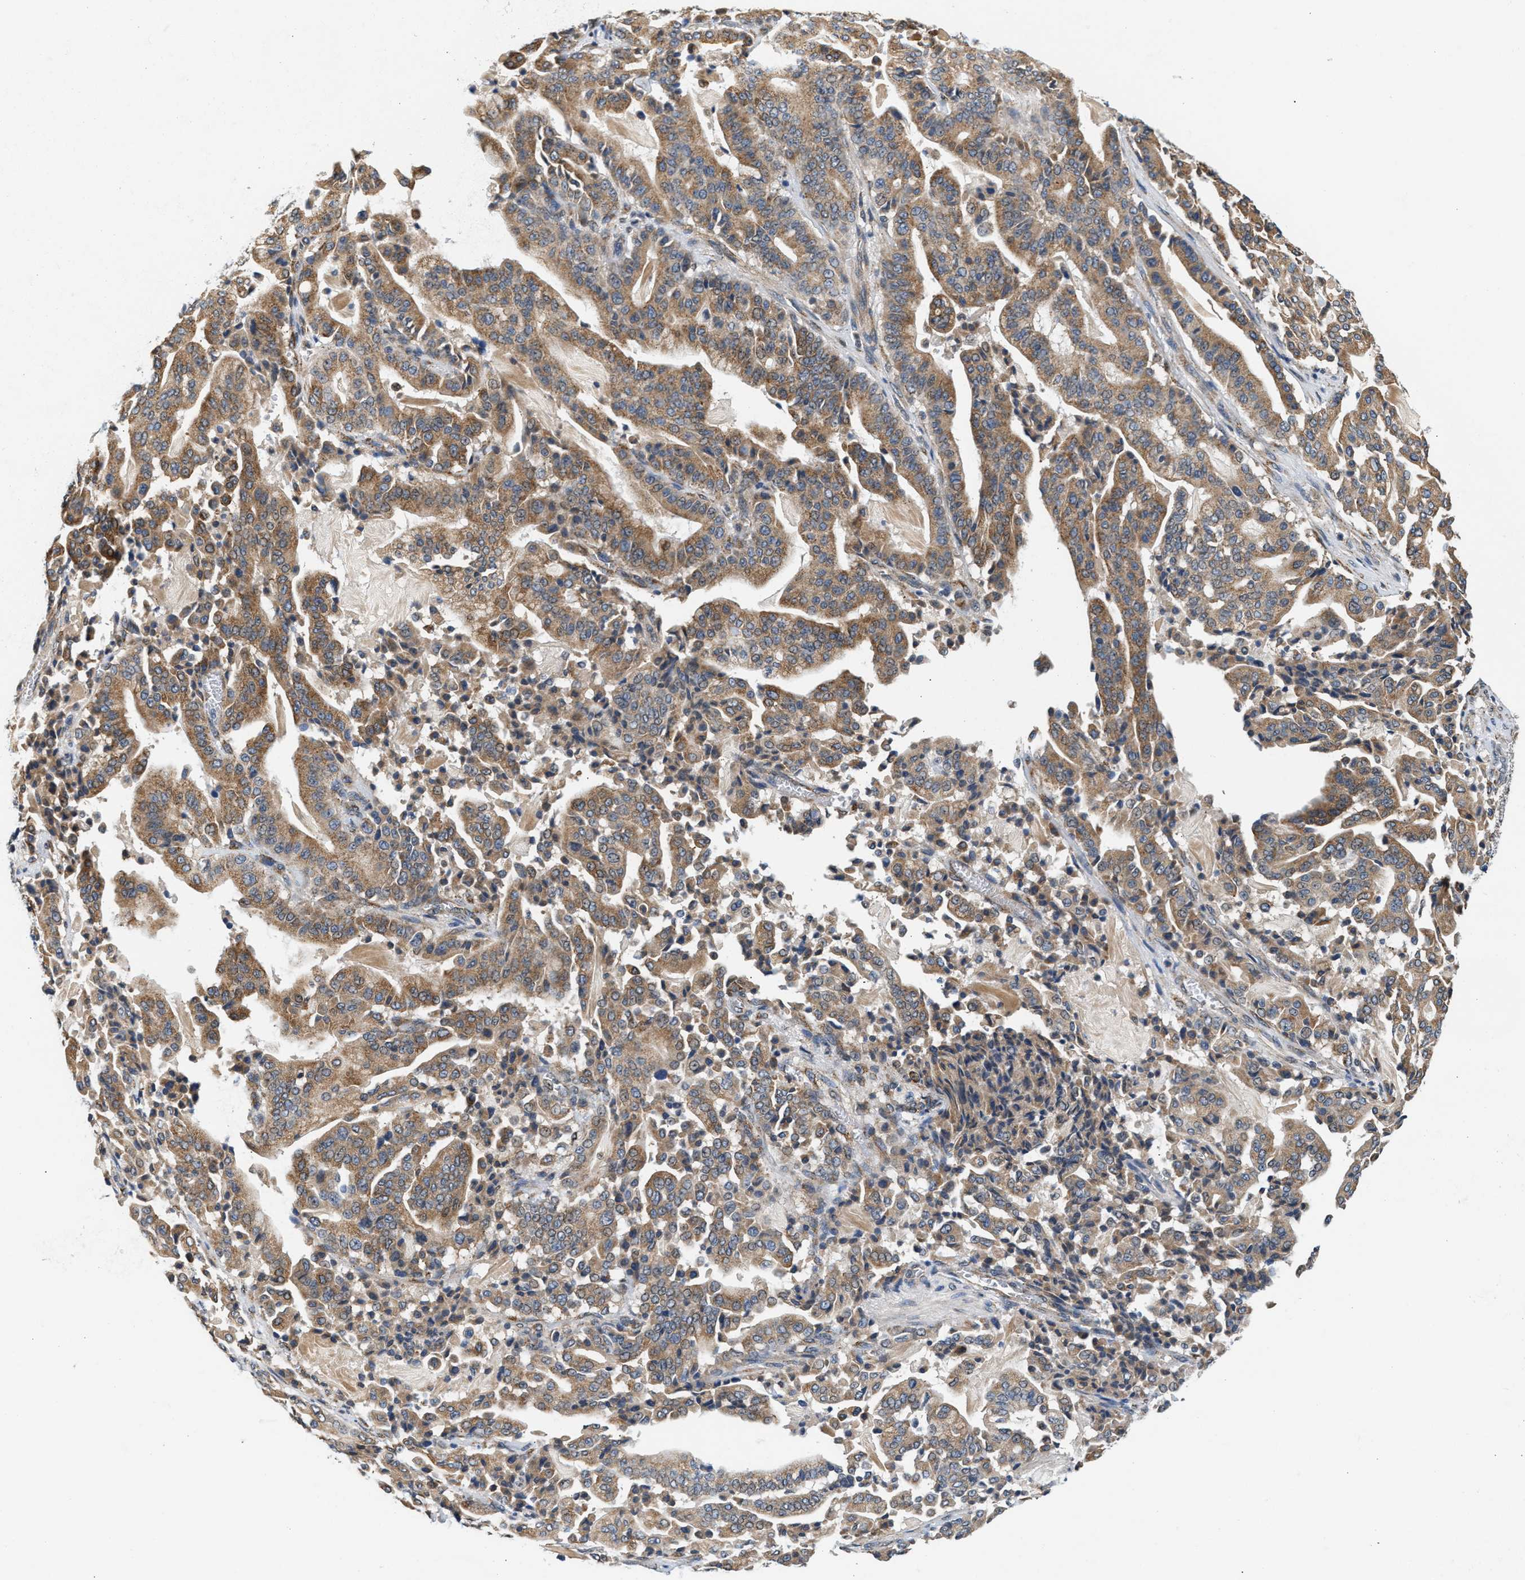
{"staining": {"intensity": "moderate", "quantity": ">75%", "location": "cytoplasmic/membranous"}, "tissue": "pancreatic cancer", "cell_type": "Tumor cells", "image_type": "cancer", "snomed": [{"axis": "morphology", "description": "Adenocarcinoma, NOS"}, {"axis": "topography", "description": "Pancreas"}], "caption": "A high-resolution micrograph shows immunohistochemistry staining of pancreatic adenocarcinoma, which displays moderate cytoplasmic/membranous staining in about >75% of tumor cells.", "gene": "KCNMB2", "patient": {"sex": "male", "age": 63}}